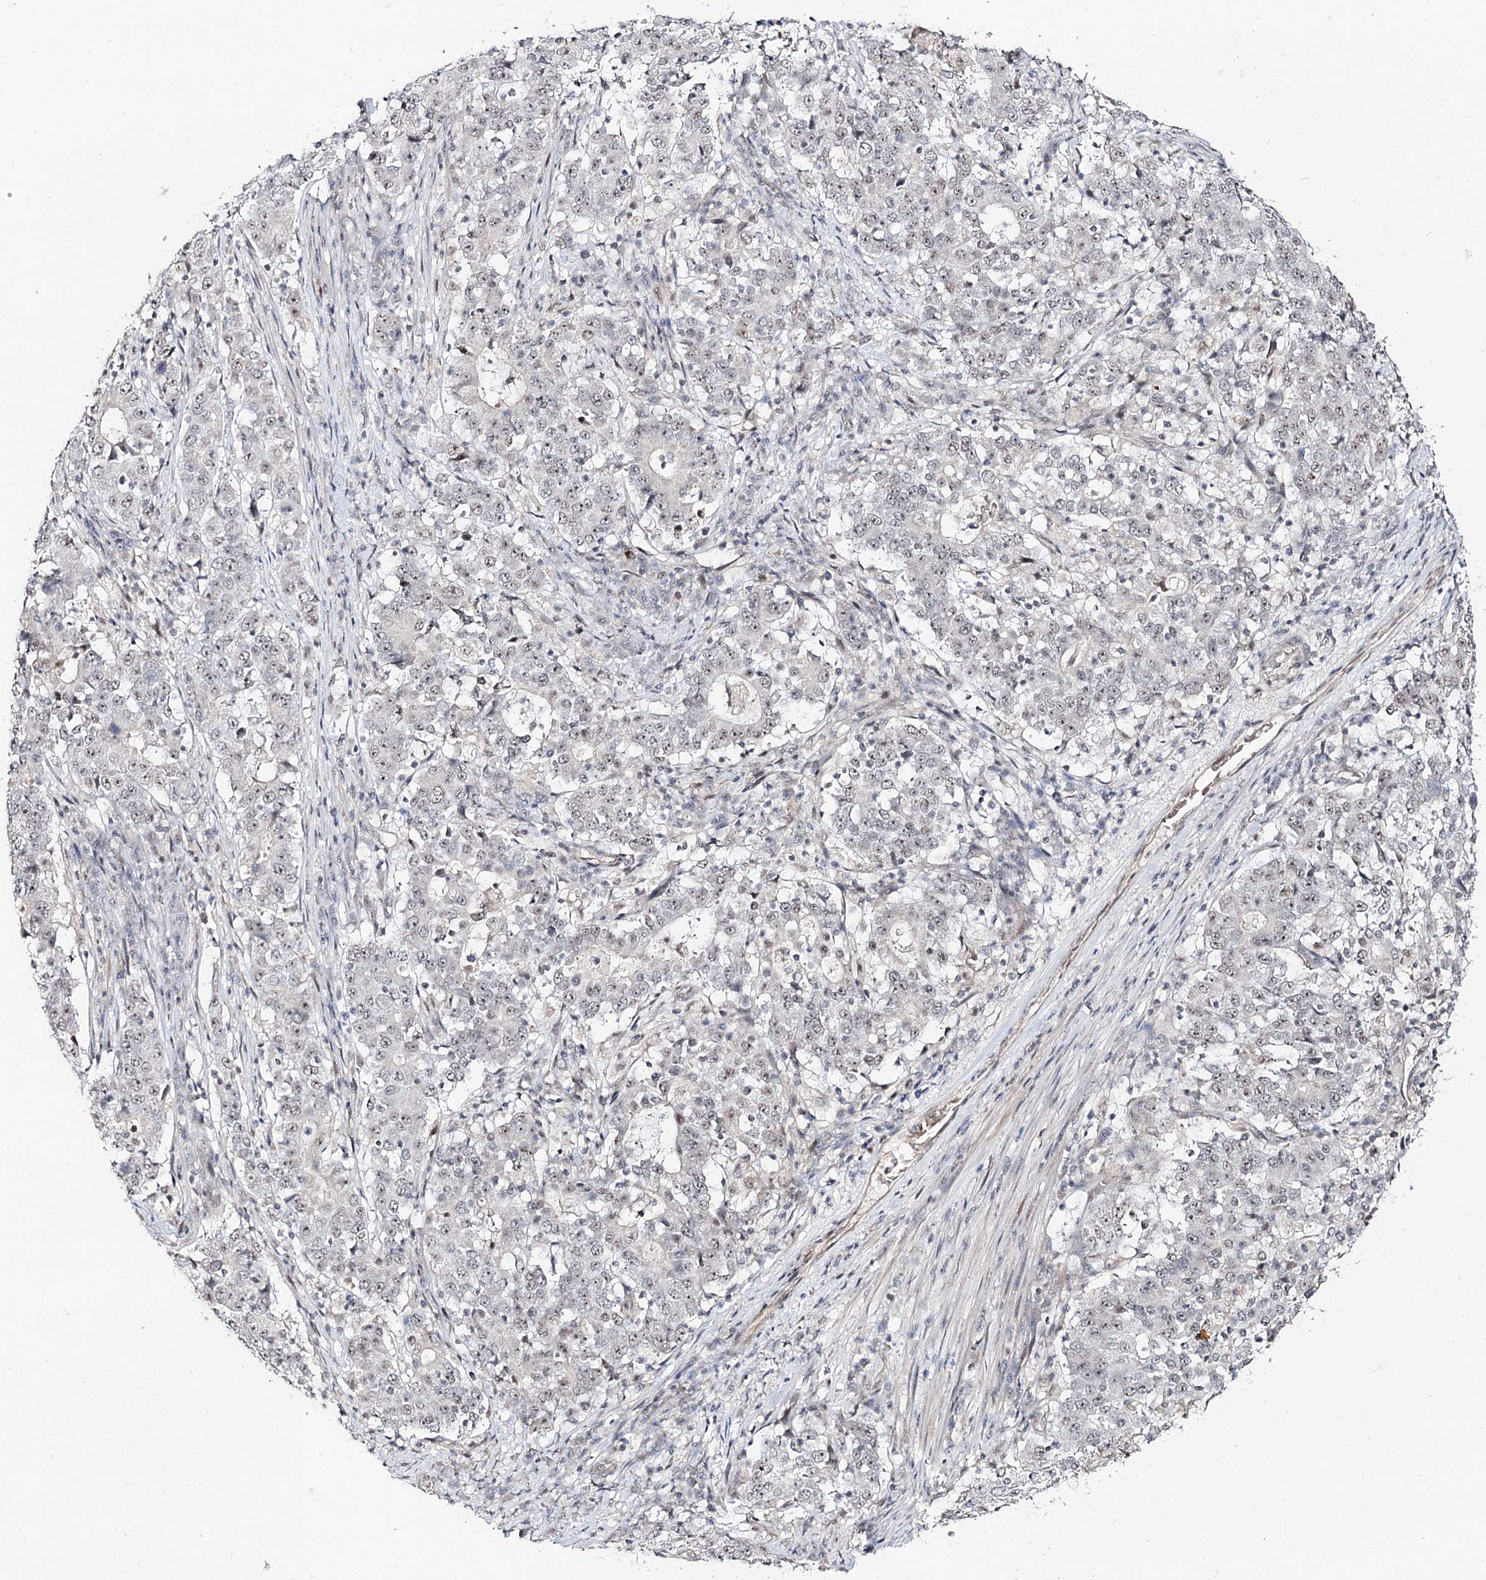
{"staining": {"intensity": "weak", "quantity": "<25%", "location": "nuclear"}, "tissue": "stomach cancer", "cell_type": "Tumor cells", "image_type": "cancer", "snomed": [{"axis": "morphology", "description": "Adenocarcinoma, NOS"}, {"axis": "topography", "description": "Stomach"}], "caption": "DAB immunohistochemical staining of stomach cancer shows no significant staining in tumor cells. The staining was performed using DAB to visualize the protein expression in brown, while the nuclei were stained in blue with hematoxylin (Magnification: 20x).", "gene": "RRP9", "patient": {"sex": "male", "age": 59}}